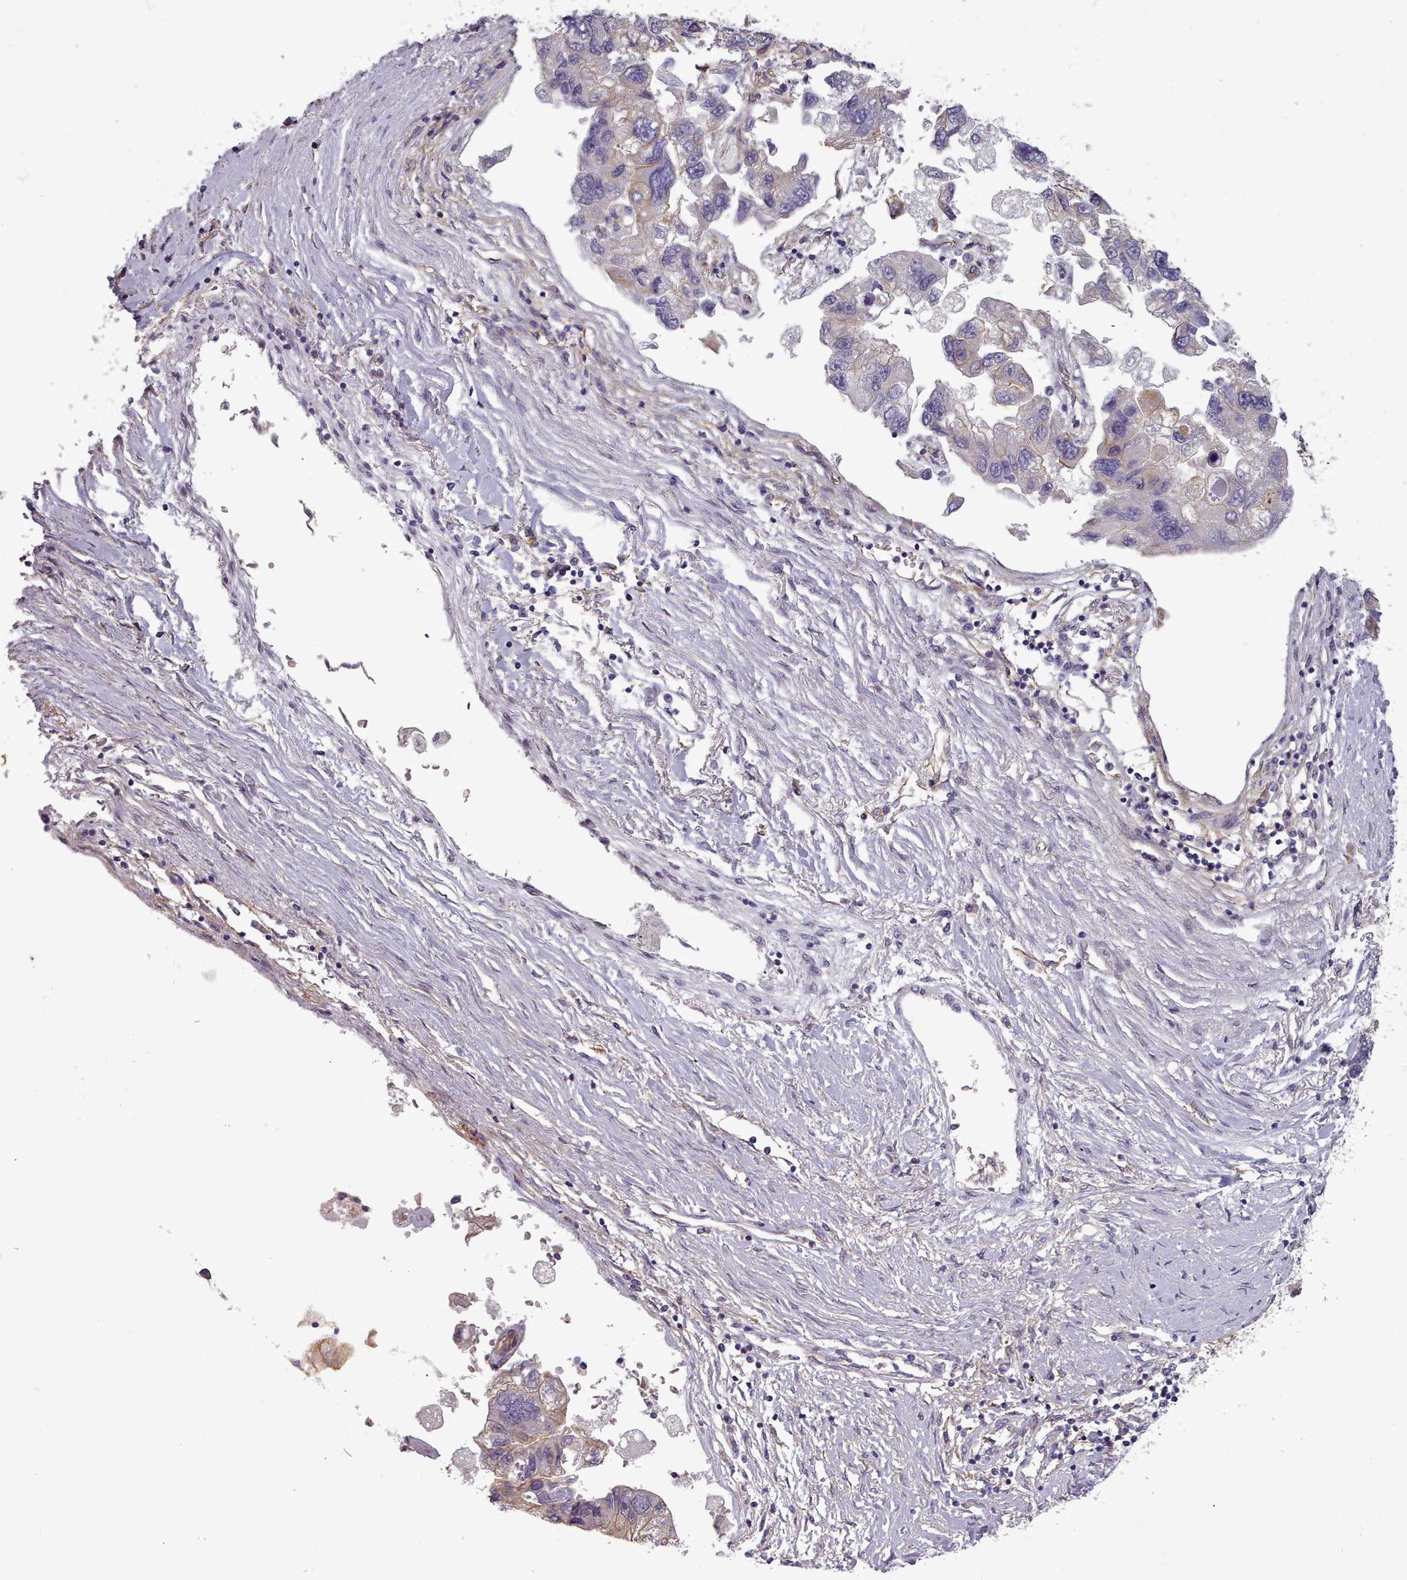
{"staining": {"intensity": "negative", "quantity": "none", "location": "none"}, "tissue": "lung cancer", "cell_type": "Tumor cells", "image_type": "cancer", "snomed": [{"axis": "morphology", "description": "Adenocarcinoma, NOS"}, {"axis": "topography", "description": "Lung"}], "caption": "The image reveals no staining of tumor cells in lung adenocarcinoma. Nuclei are stained in blue.", "gene": "PLD4", "patient": {"sex": "female", "age": 54}}